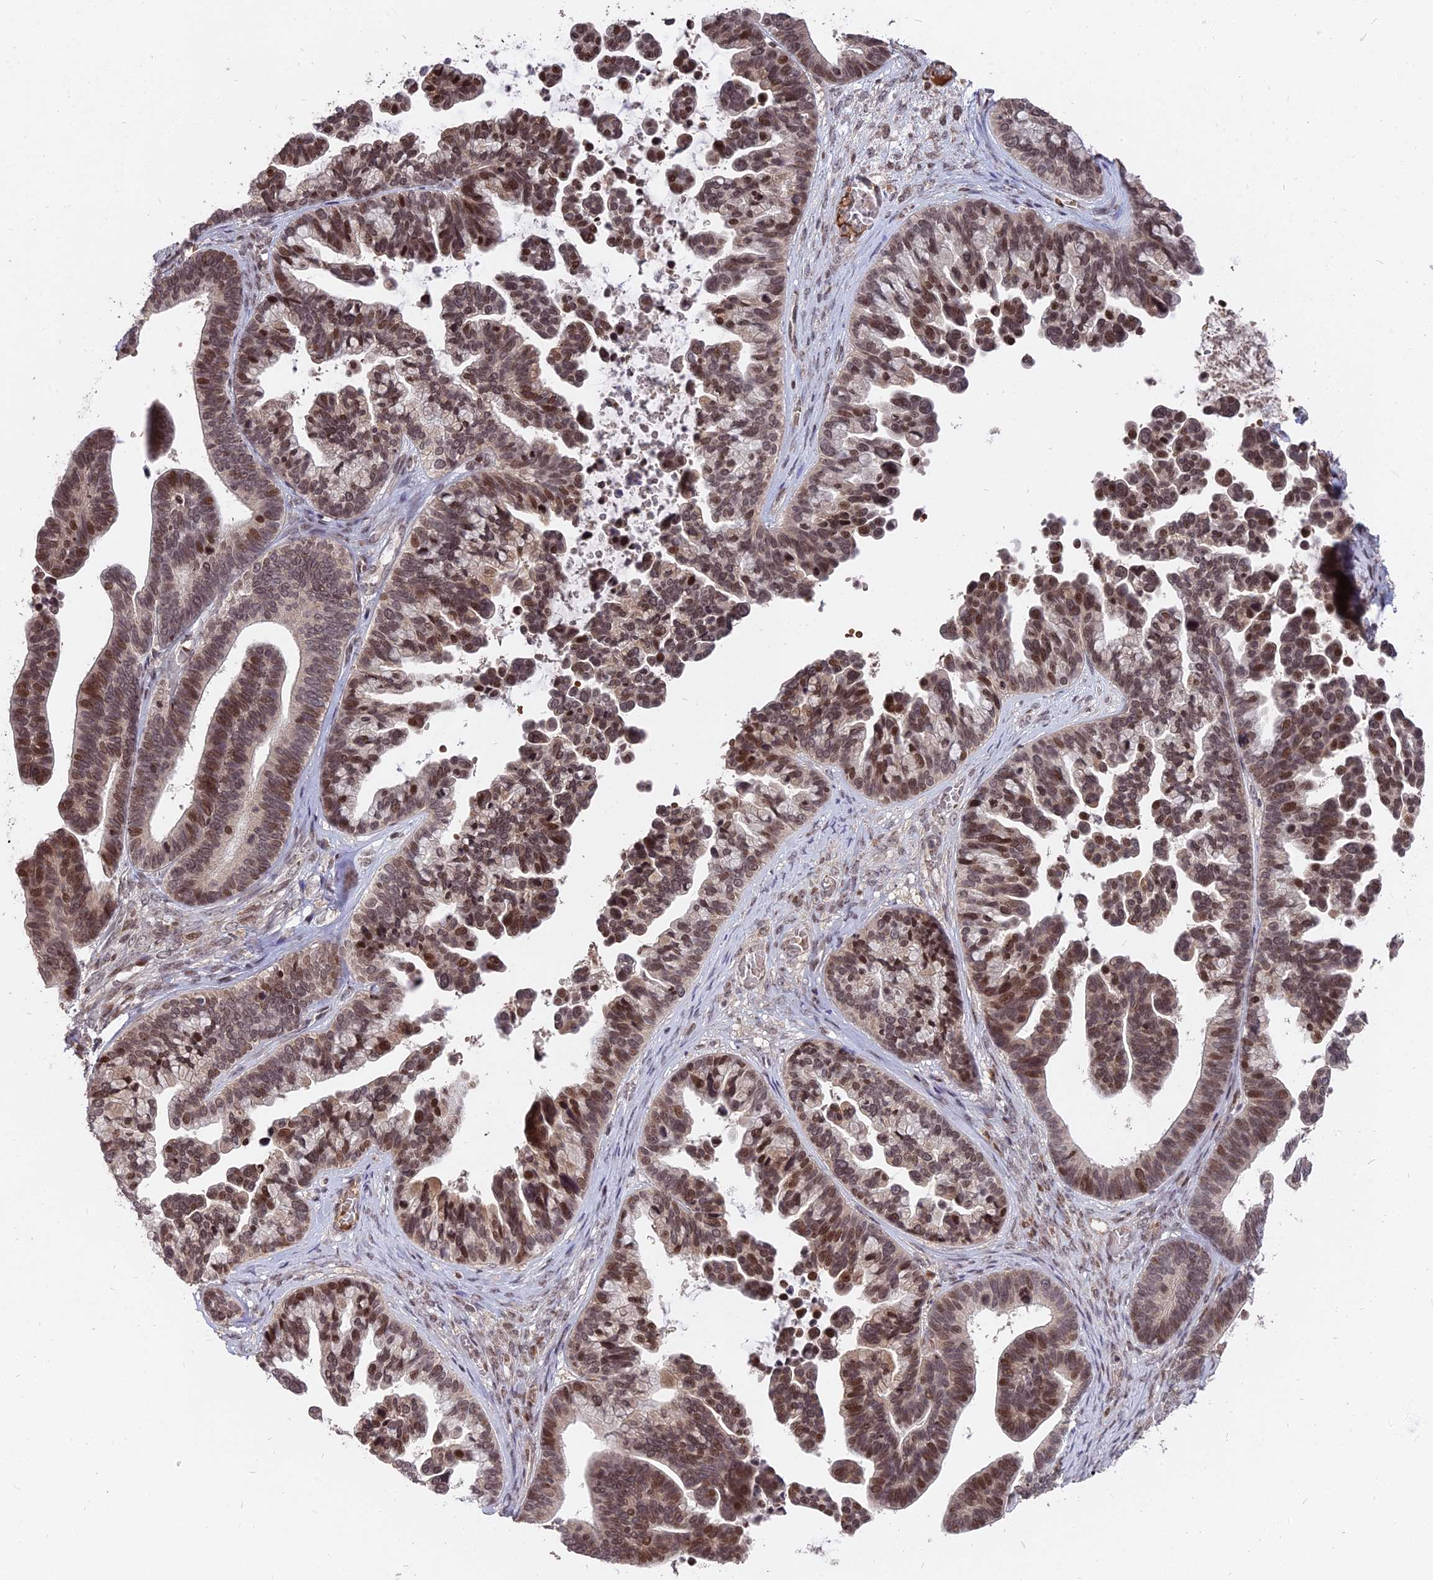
{"staining": {"intensity": "moderate", "quantity": ">75%", "location": "nuclear"}, "tissue": "ovarian cancer", "cell_type": "Tumor cells", "image_type": "cancer", "snomed": [{"axis": "morphology", "description": "Cystadenocarcinoma, serous, NOS"}, {"axis": "topography", "description": "Ovary"}], "caption": "Moderate nuclear expression is identified in about >75% of tumor cells in ovarian serous cystadenocarcinoma.", "gene": "NR1H3", "patient": {"sex": "female", "age": 56}}